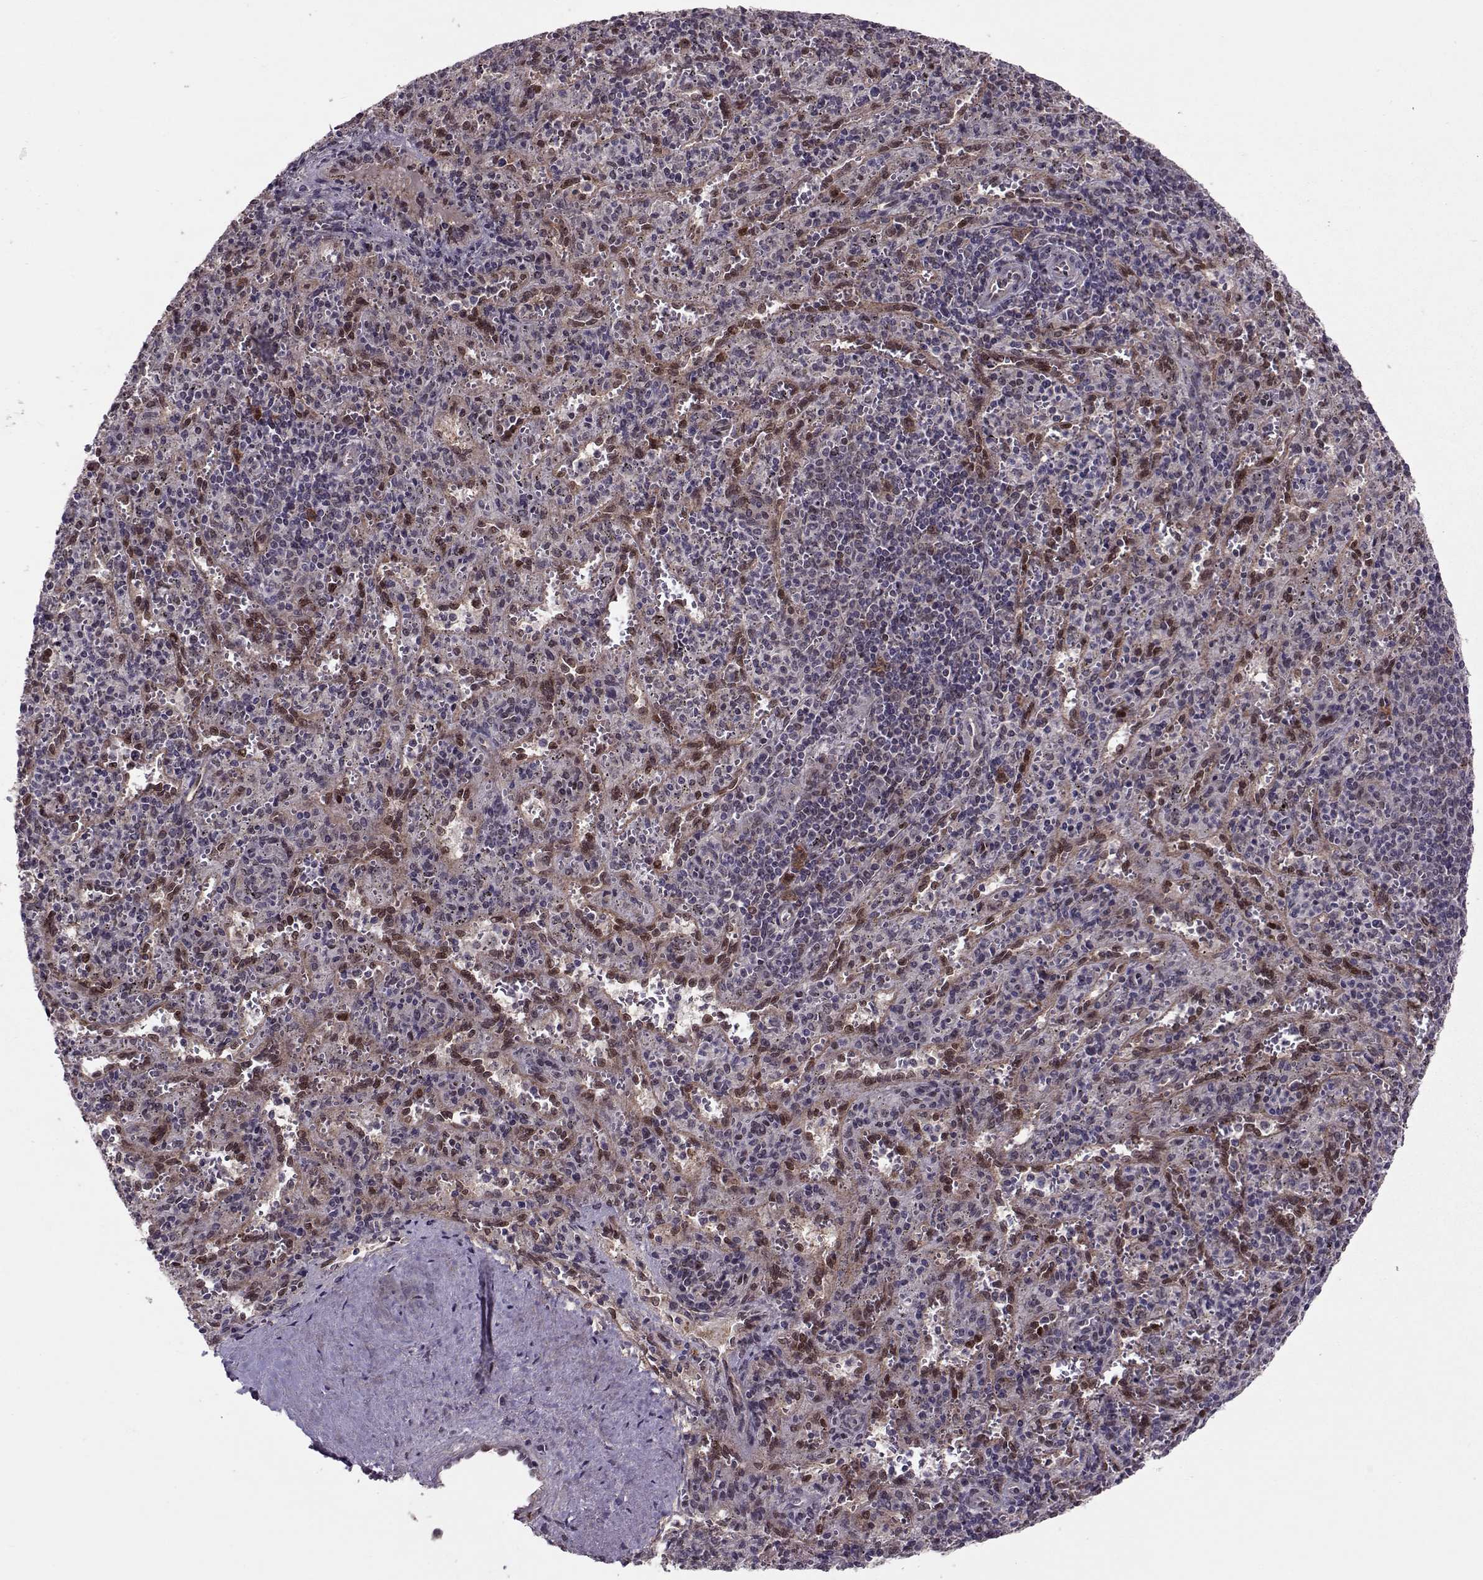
{"staining": {"intensity": "moderate", "quantity": "<25%", "location": "cytoplasmic/membranous,nuclear"}, "tissue": "spleen", "cell_type": "Cells in red pulp", "image_type": "normal", "snomed": [{"axis": "morphology", "description": "Normal tissue, NOS"}, {"axis": "topography", "description": "Spleen"}], "caption": "Spleen stained for a protein demonstrates moderate cytoplasmic/membranous,nuclear positivity in cells in red pulp. (DAB IHC, brown staining for protein, blue staining for nuclei).", "gene": "CDK4", "patient": {"sex": "male", "age": 57}}